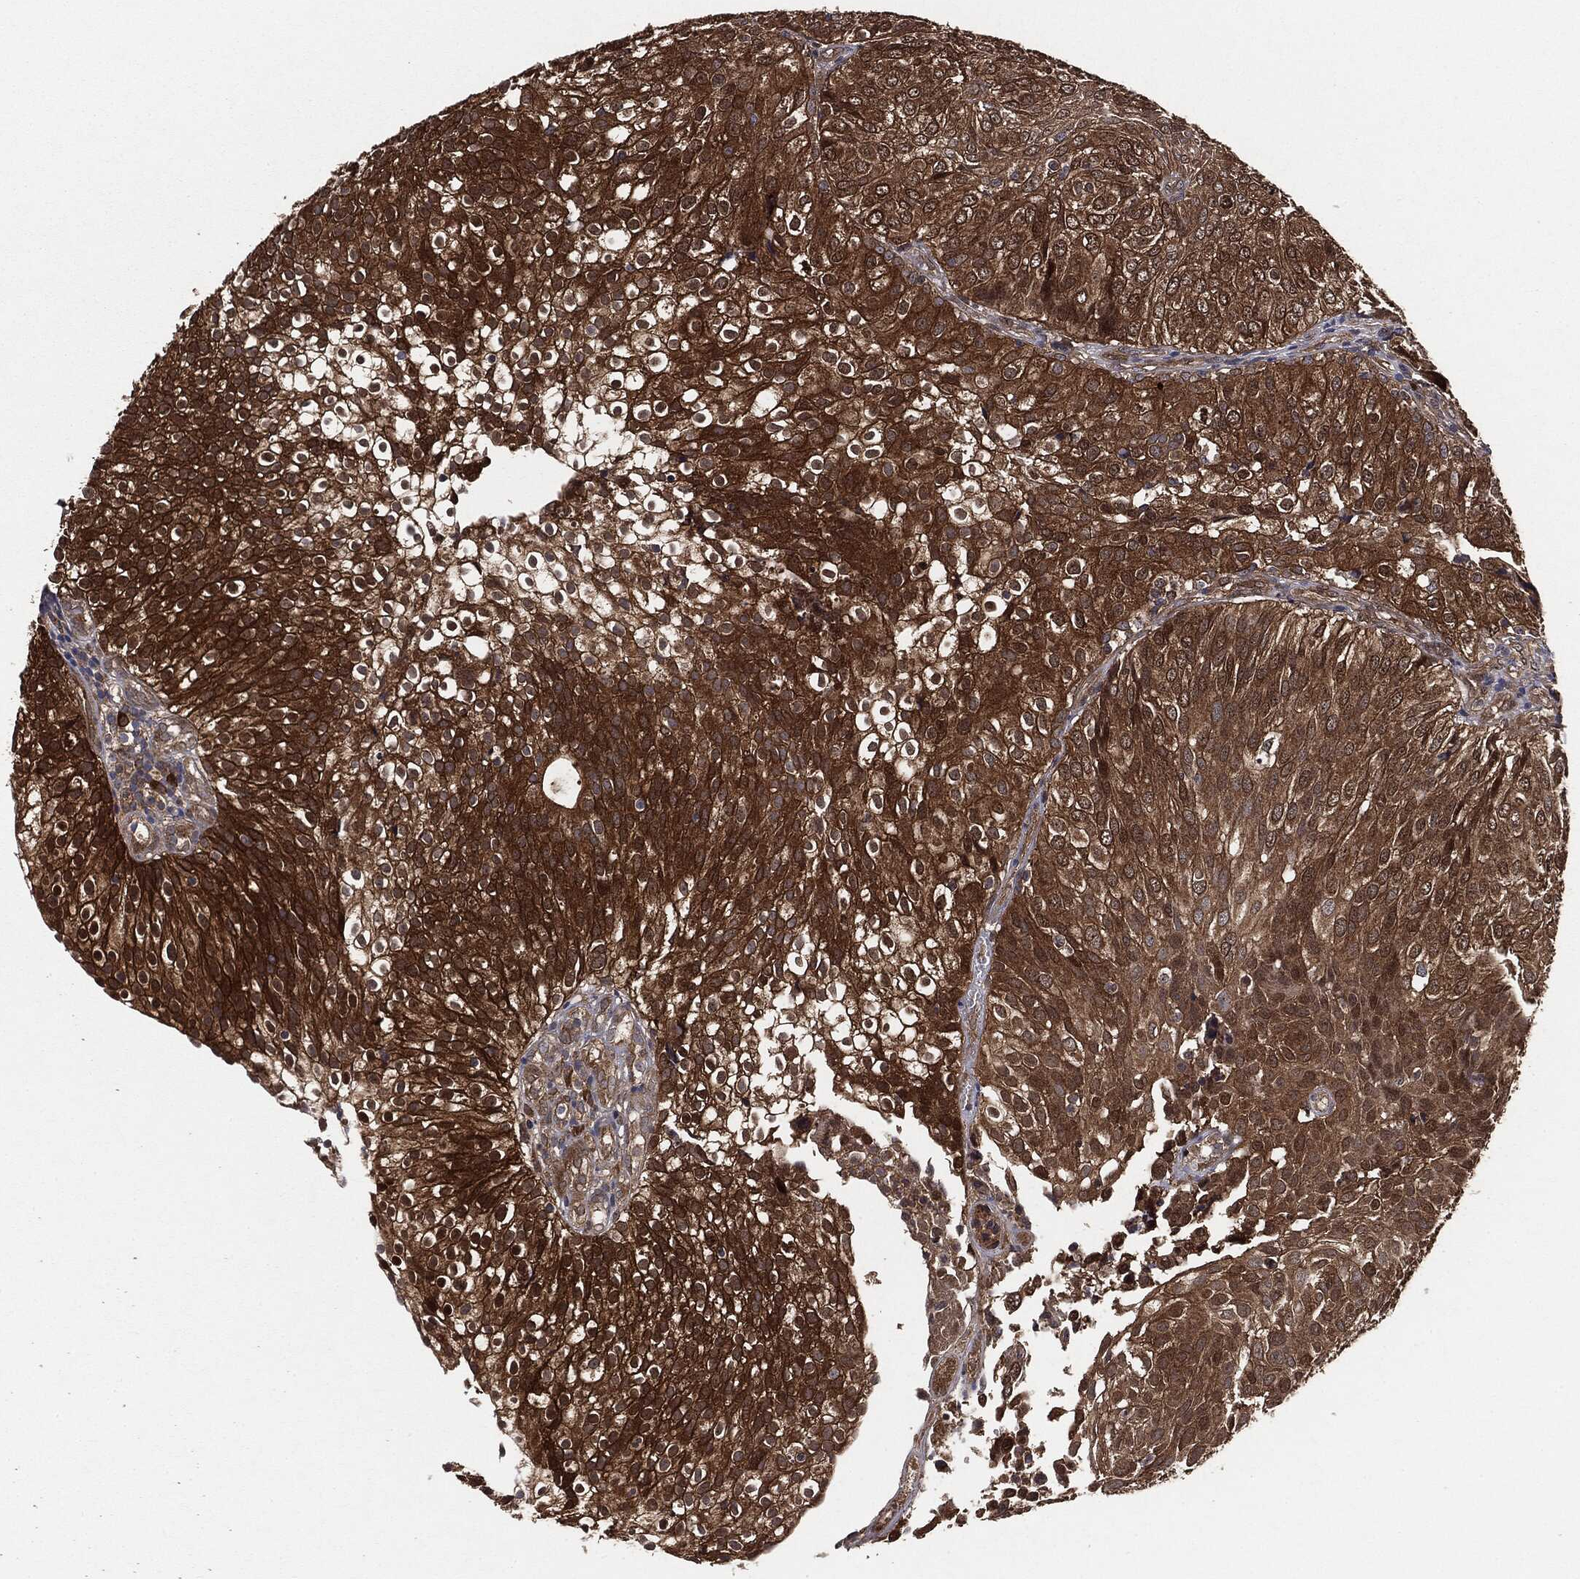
{"staining": {"intensity": "strong", "quantity": ">75%", "location": "cytoplasmic/membranous"}, "tissue": "urothelial cancer", "cell_type": "Tumor cells", "image_type": "cancer", "snomed": [{"axis": "morphology", "description": "Urothelial carcinoma, High grade"}, {"axis": "topography", "description": "Urinary bladder"}], "caption": "High-grade urothelial carcinoma stained with a brown dye shows strong cytoplasmic/membranous positive expression in about >75% of tumor cells.", "gene": "NME1", "patient": {"sex": "female", "age": 79}}